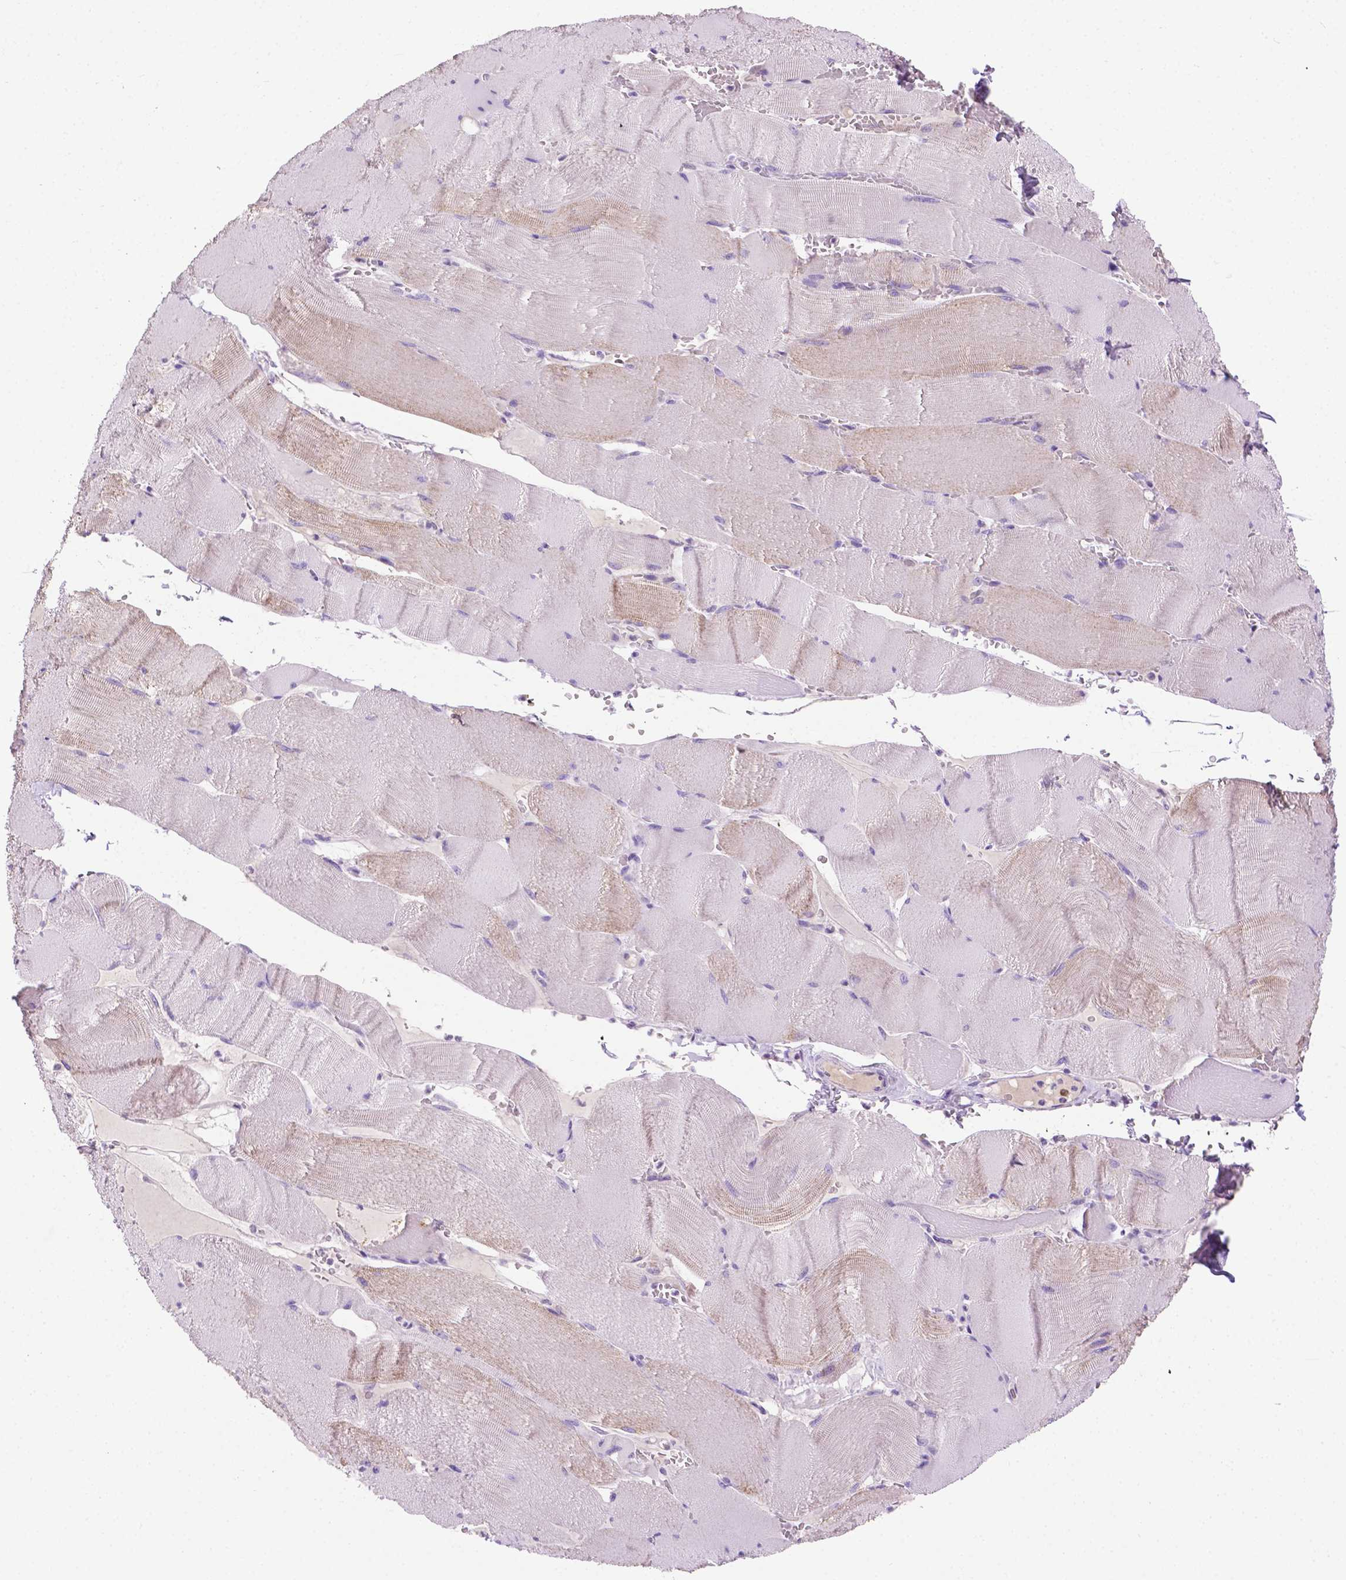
{"staining": {"intensity": "negative", "quantity": "none", "location": "none"}, "tissue": "skeletal muscle", "cell_type": "Myocytes", "image_type": "normal", "snomed": [{"axis": "morphology", "description": "Normal tissue, NOS"}, {"axis": "topography", "description": "Skeletal muscle"}], "caption": "Skeletal muscle stained for a protein using IHC displays no staining myocytes.", "gene": "MMP27", "patient": {"sex": "male", "age": 56}}